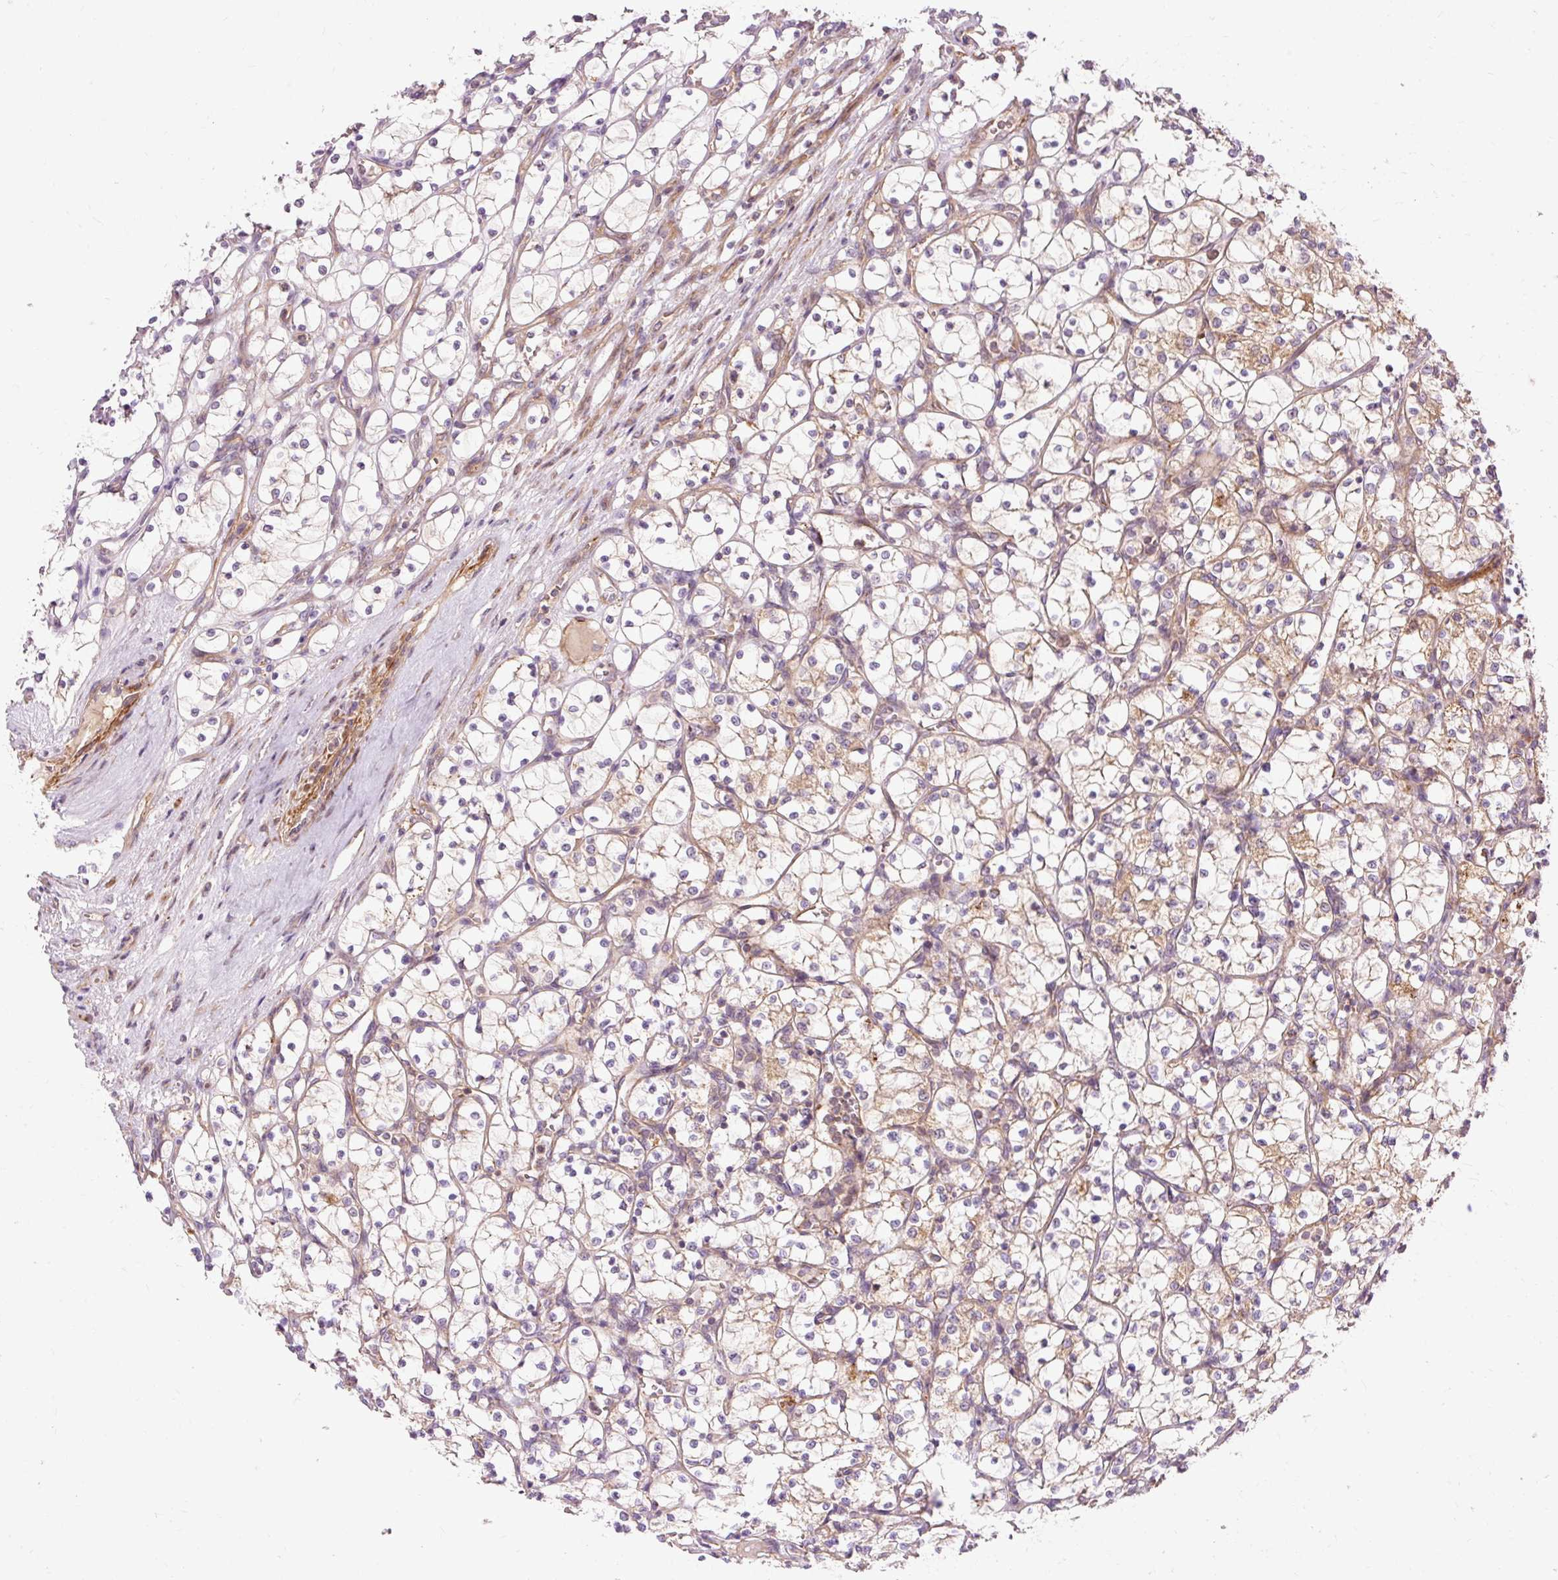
{"staining": {"intensity": "weak", "quantity": "25%-75%", "location": "cytoplasmic/membranous"}, "tissue": "renal cancer", "cell_type": "Tumor cells", "image_type": "cancer", "snomed": [{"axis": "morphology", "description": "Adenocarcinoma, NOS"}, {"axis": "topography", "description": "Kidney"}], "caption": "Immunohistochemistry (IHC) image of neoplastic tissue: renal cancer stained using IHC demonstrates low levels of weak protein expression localized specifically in the cytoplasmic/membranous of tumor cells, appearing as a cytoplasmic/membranous brown color.", "gene": "RIPOR3", "patient": {"sex": "female", "age": 69}}